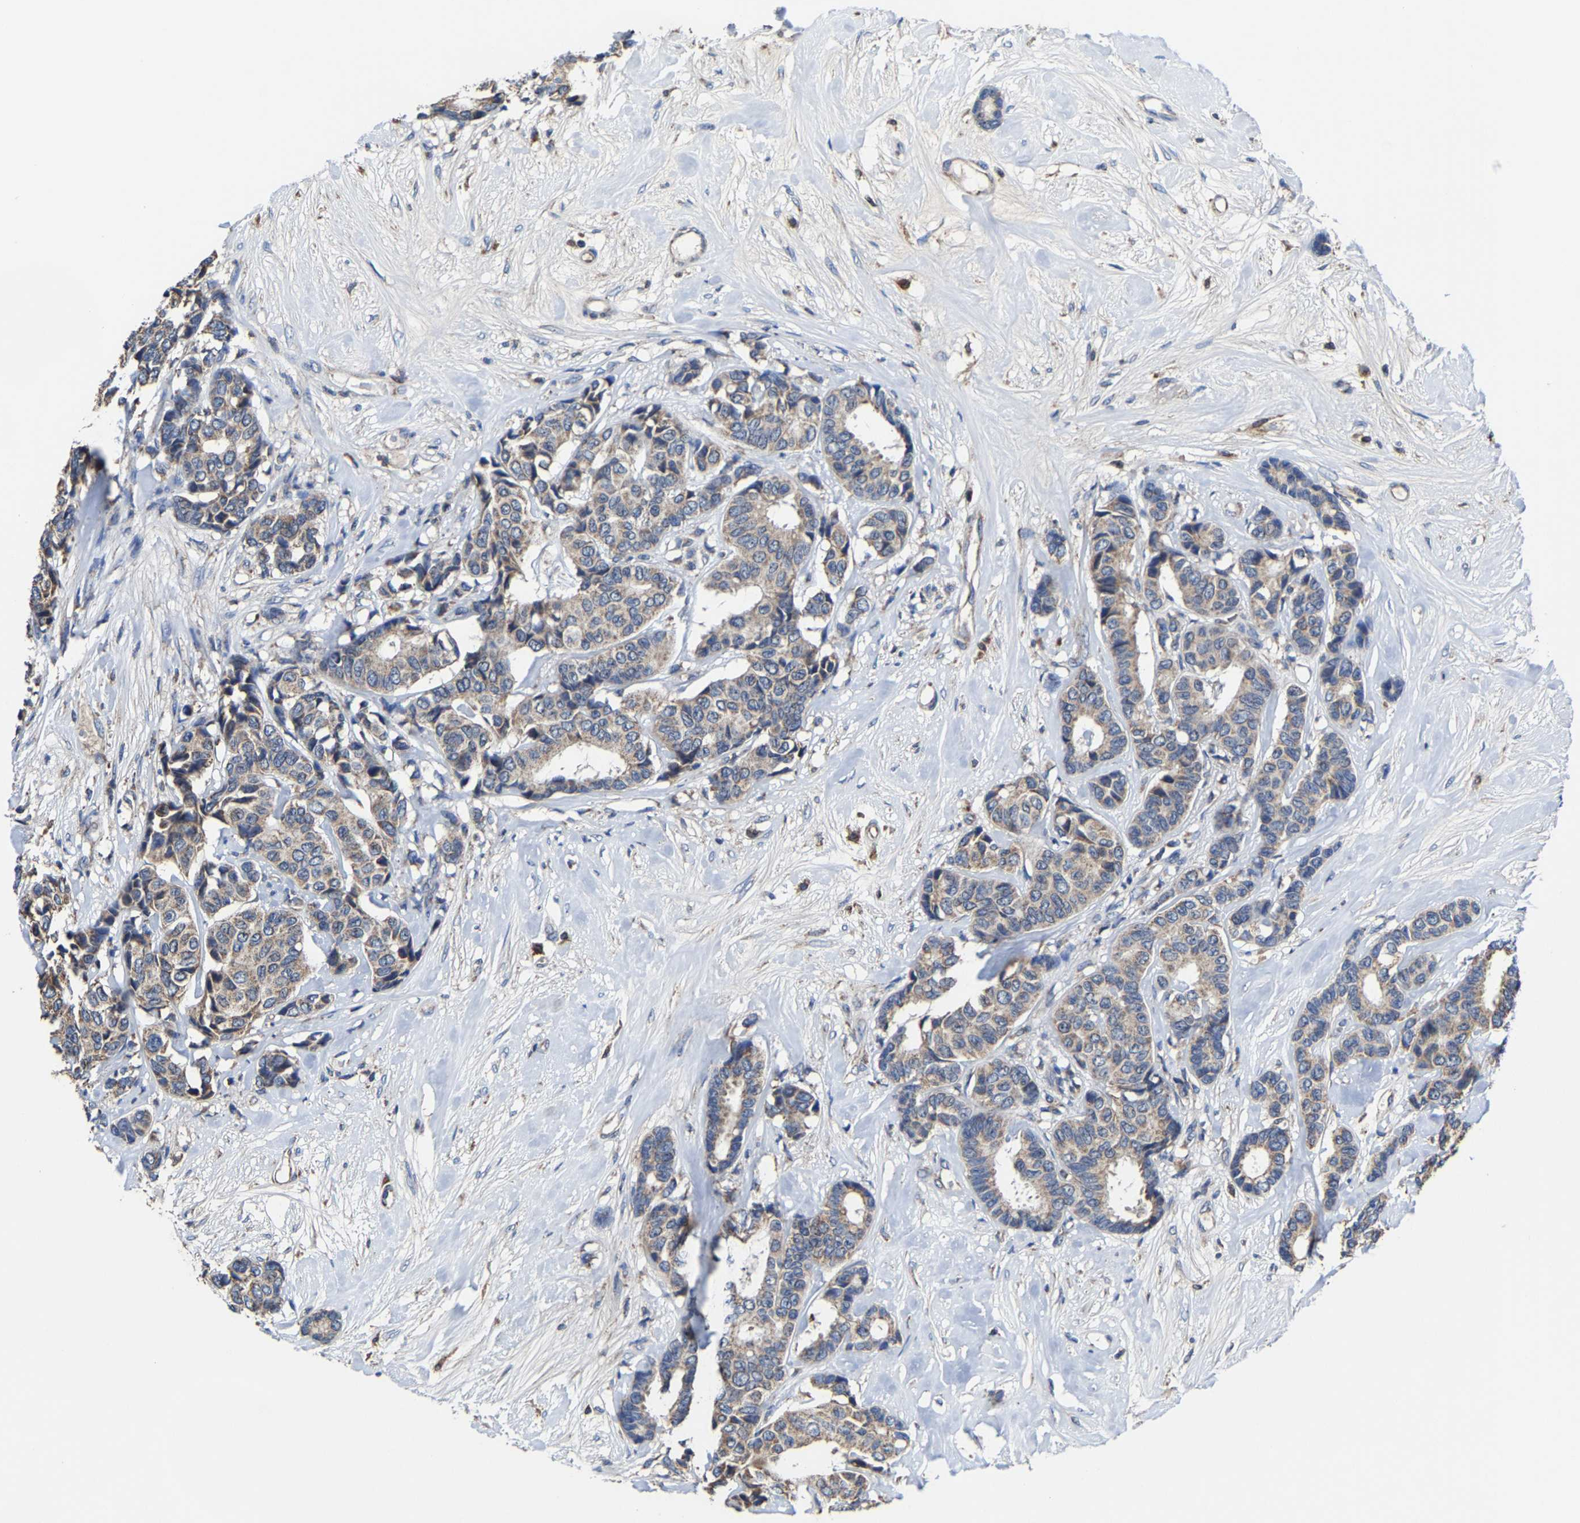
{"staining": {"intensity": "weak", "quantity": ">75%", "location": "cytoplasmic/membranous"}, "tissue": "breast cancer", "cell_type": "Tumor cells", "image_type": "cancer", "snomed": [{"axis": "morphology", "description": "Duct carcinoma"}, {"axis": "topography", "description": "Breast"}], "caption": "Breast cancer was stained to show a protein in brown. There is low levels of weak cytoplasmic/membranous staining in approximately >75% of tumor cells.", "gene": "ZCCHC7", "patient": {"sex": "female", "age": 87}}